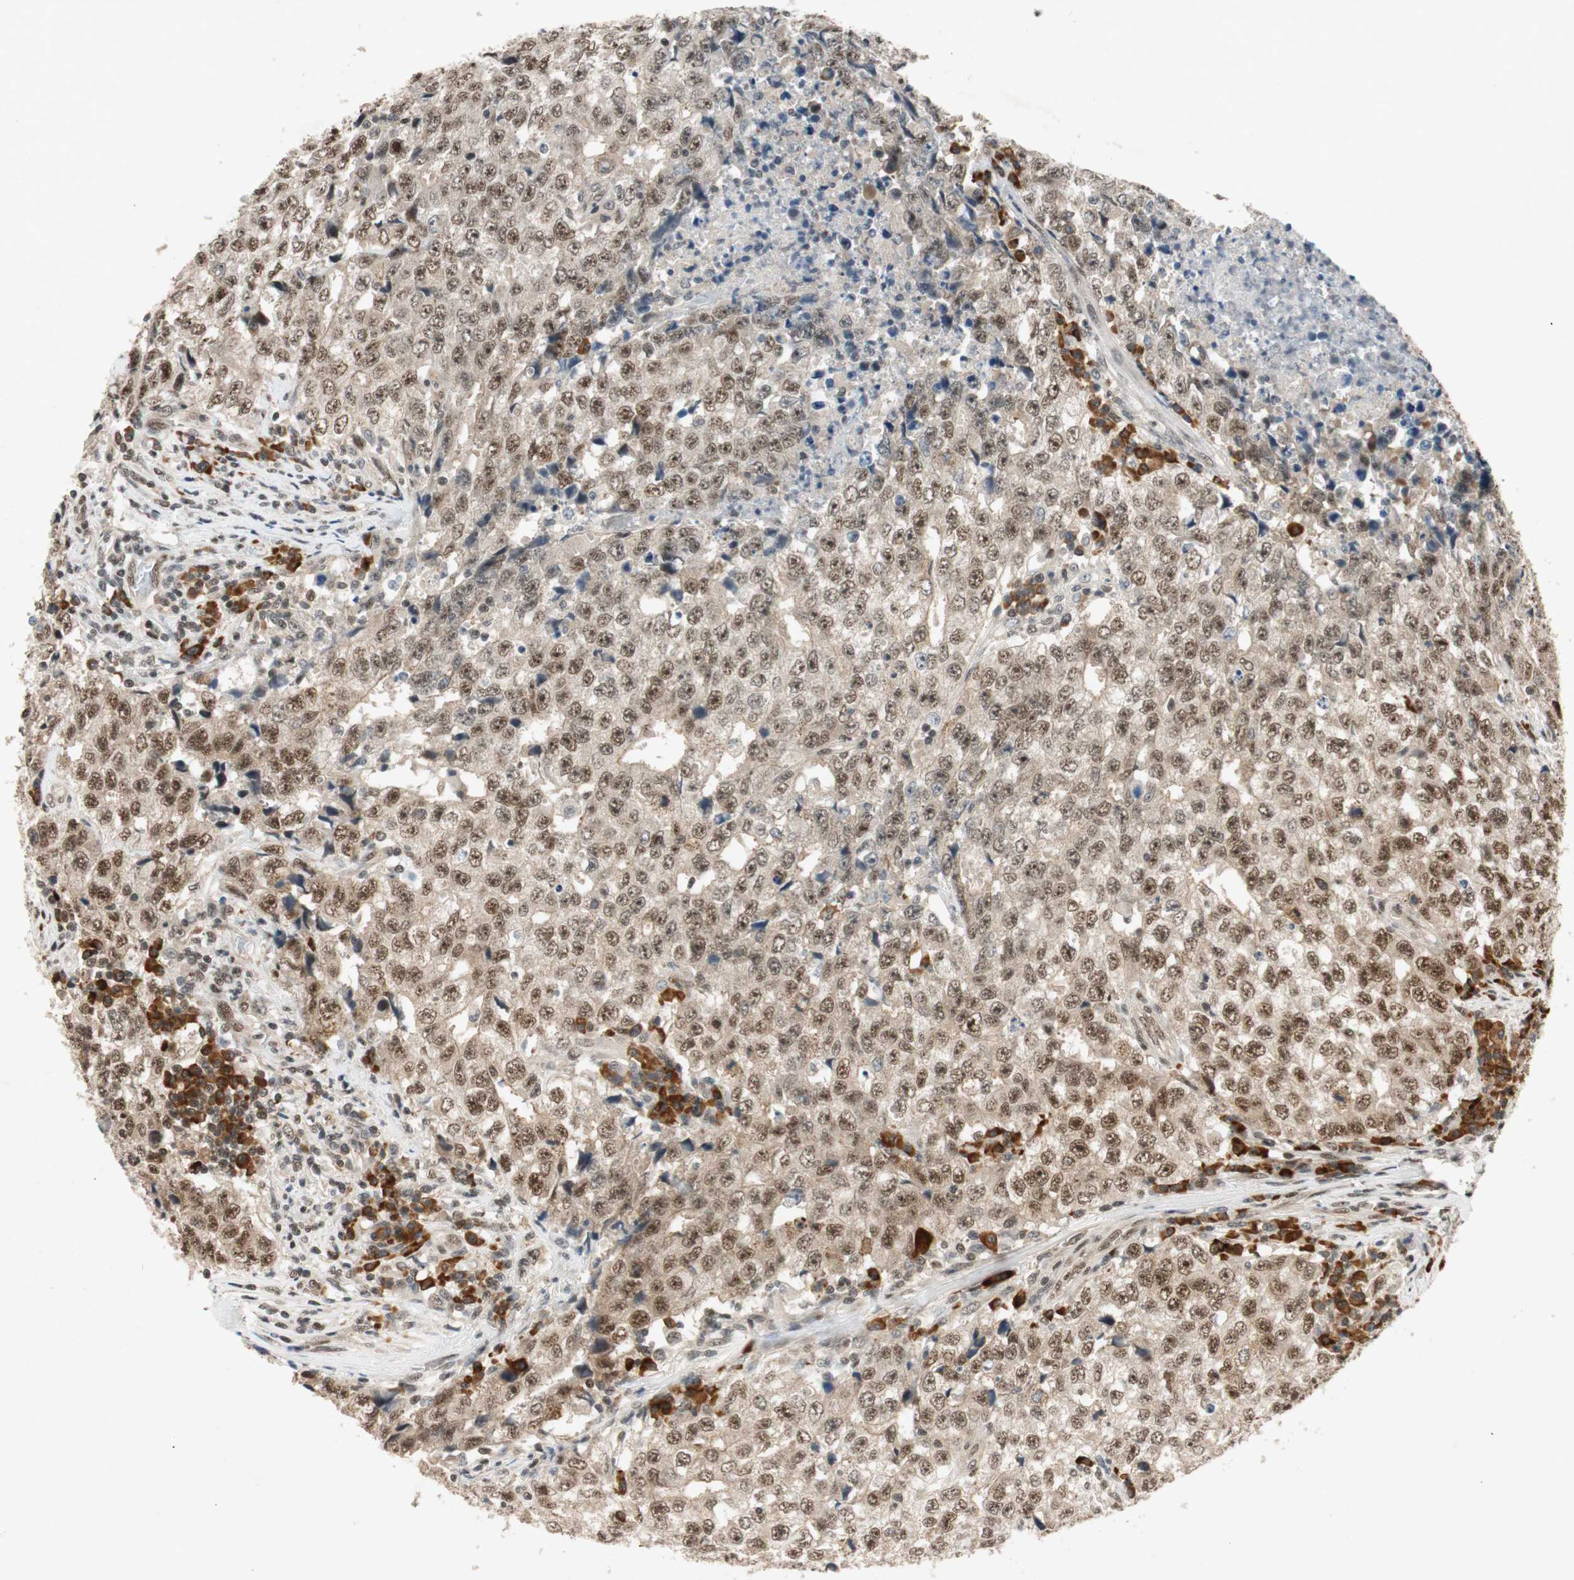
{"staining": {"intensity": "strong", "quantity": ">75%", "location": "nuclear"}, "tissue": "testis cancer", "cell_type": "Tumor cells", "image_type": "cancer", "snomed": [{"axis": "morphology", "description": "Necrosis, NOS"}, {"axis": "morphology", "description": "Carcinoma, Embryonal, NOS"}, {"axis": "topography", "description": "Testis"}], "caption": "Immunohistochemistry (IHC) (DAB (3,3'-diaminobenzidine)) staining of human testis embryonal carcinoma shows strong nuclear protein positivity in about >75% of tumor cells.", "gene": "NCBP3", "patient": {"sex": "male", "age": 19}}